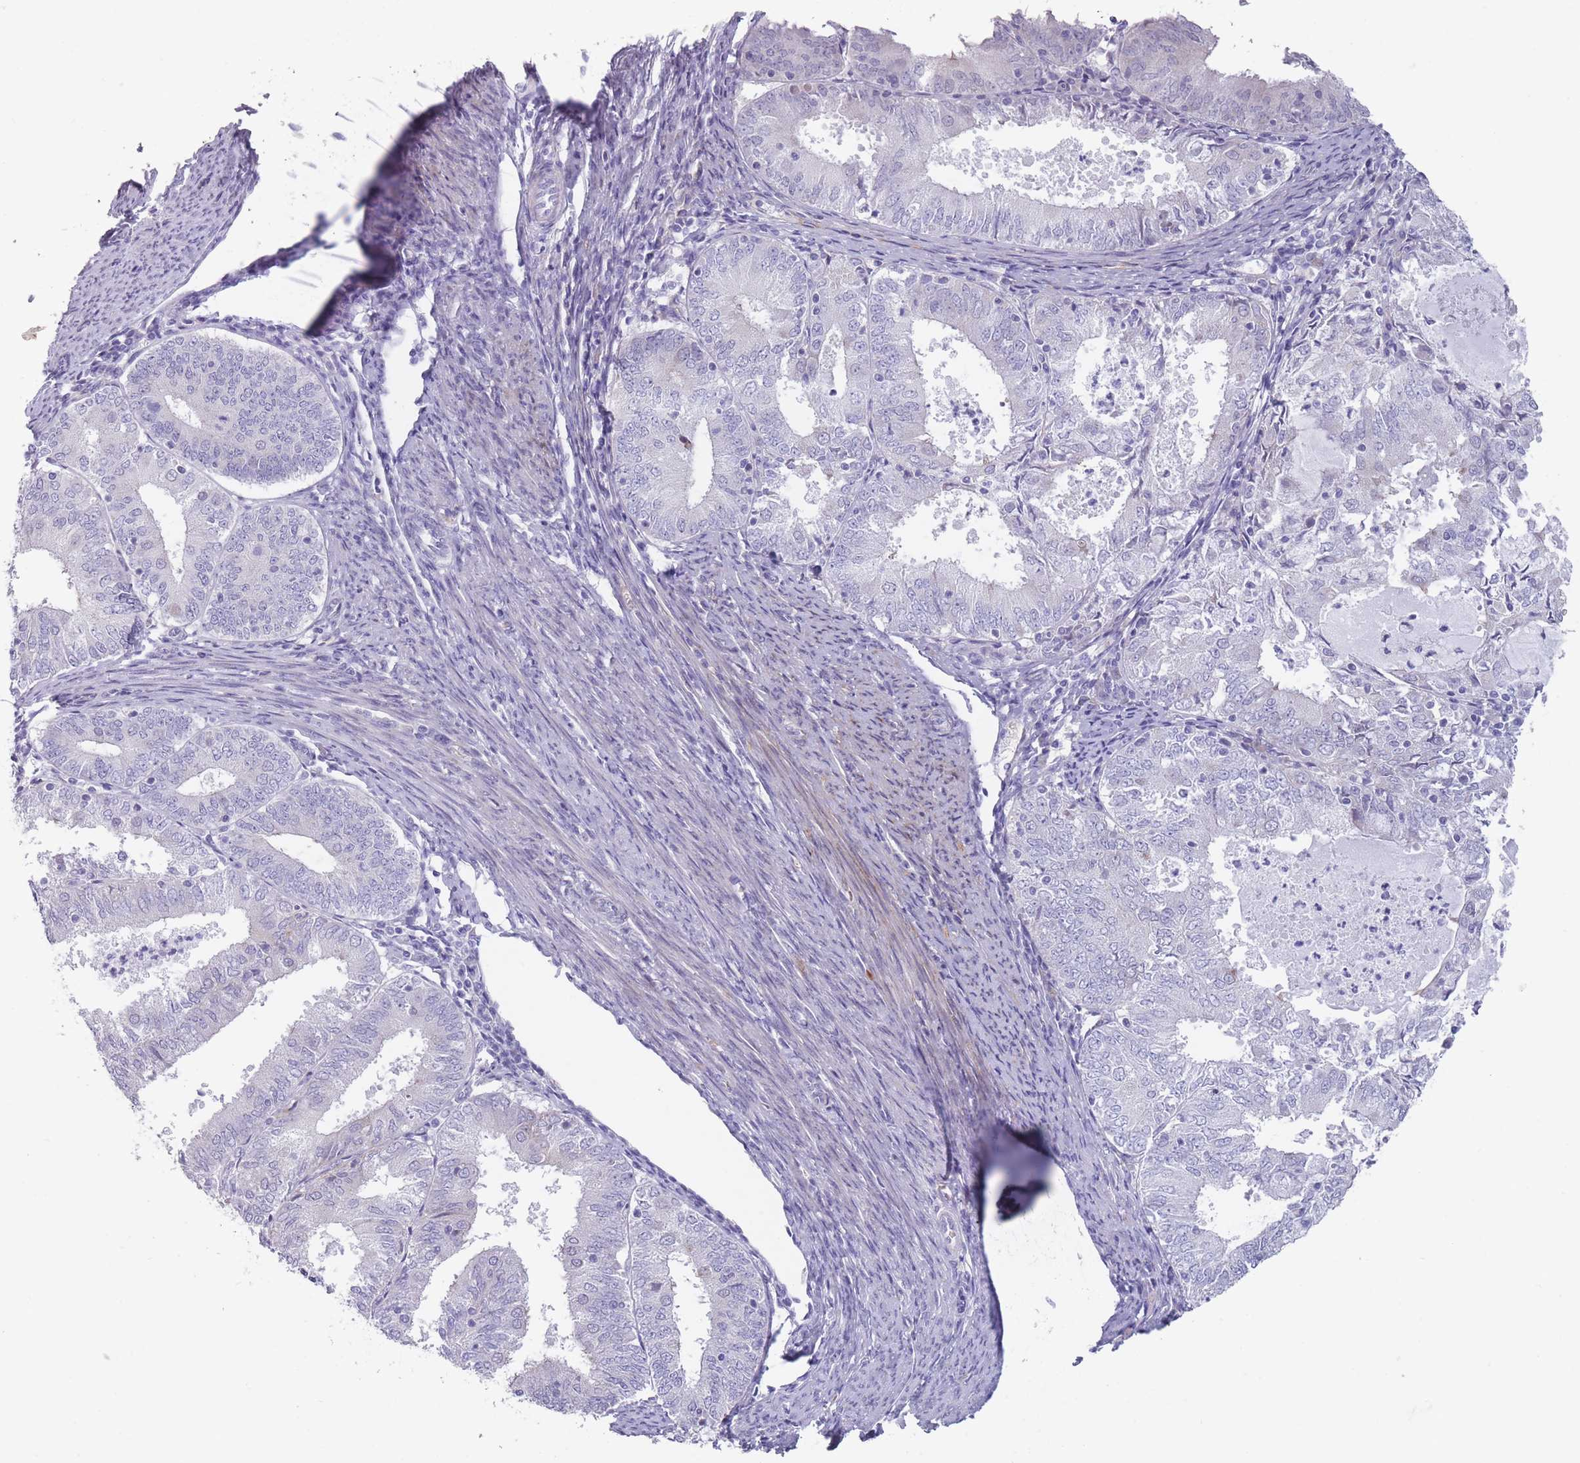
{"staining": {"intensity": "negative", "quantity": "none", "location": "none"}, "tissue": "endometrial cancer", "cell_type": "Tumor cells", "image_type": "cancer", "snomed": [{"axis": "morphology", "description": "Adenocarcinoma, NOS"}, {"axis": "topography", "description": "Endometrium"}], "caption": "Tumor cells are negative for brown protein staining in endometrial cancer.", "gene": "PAIP2B", "patient": {"sex": "female", "age": 57}}